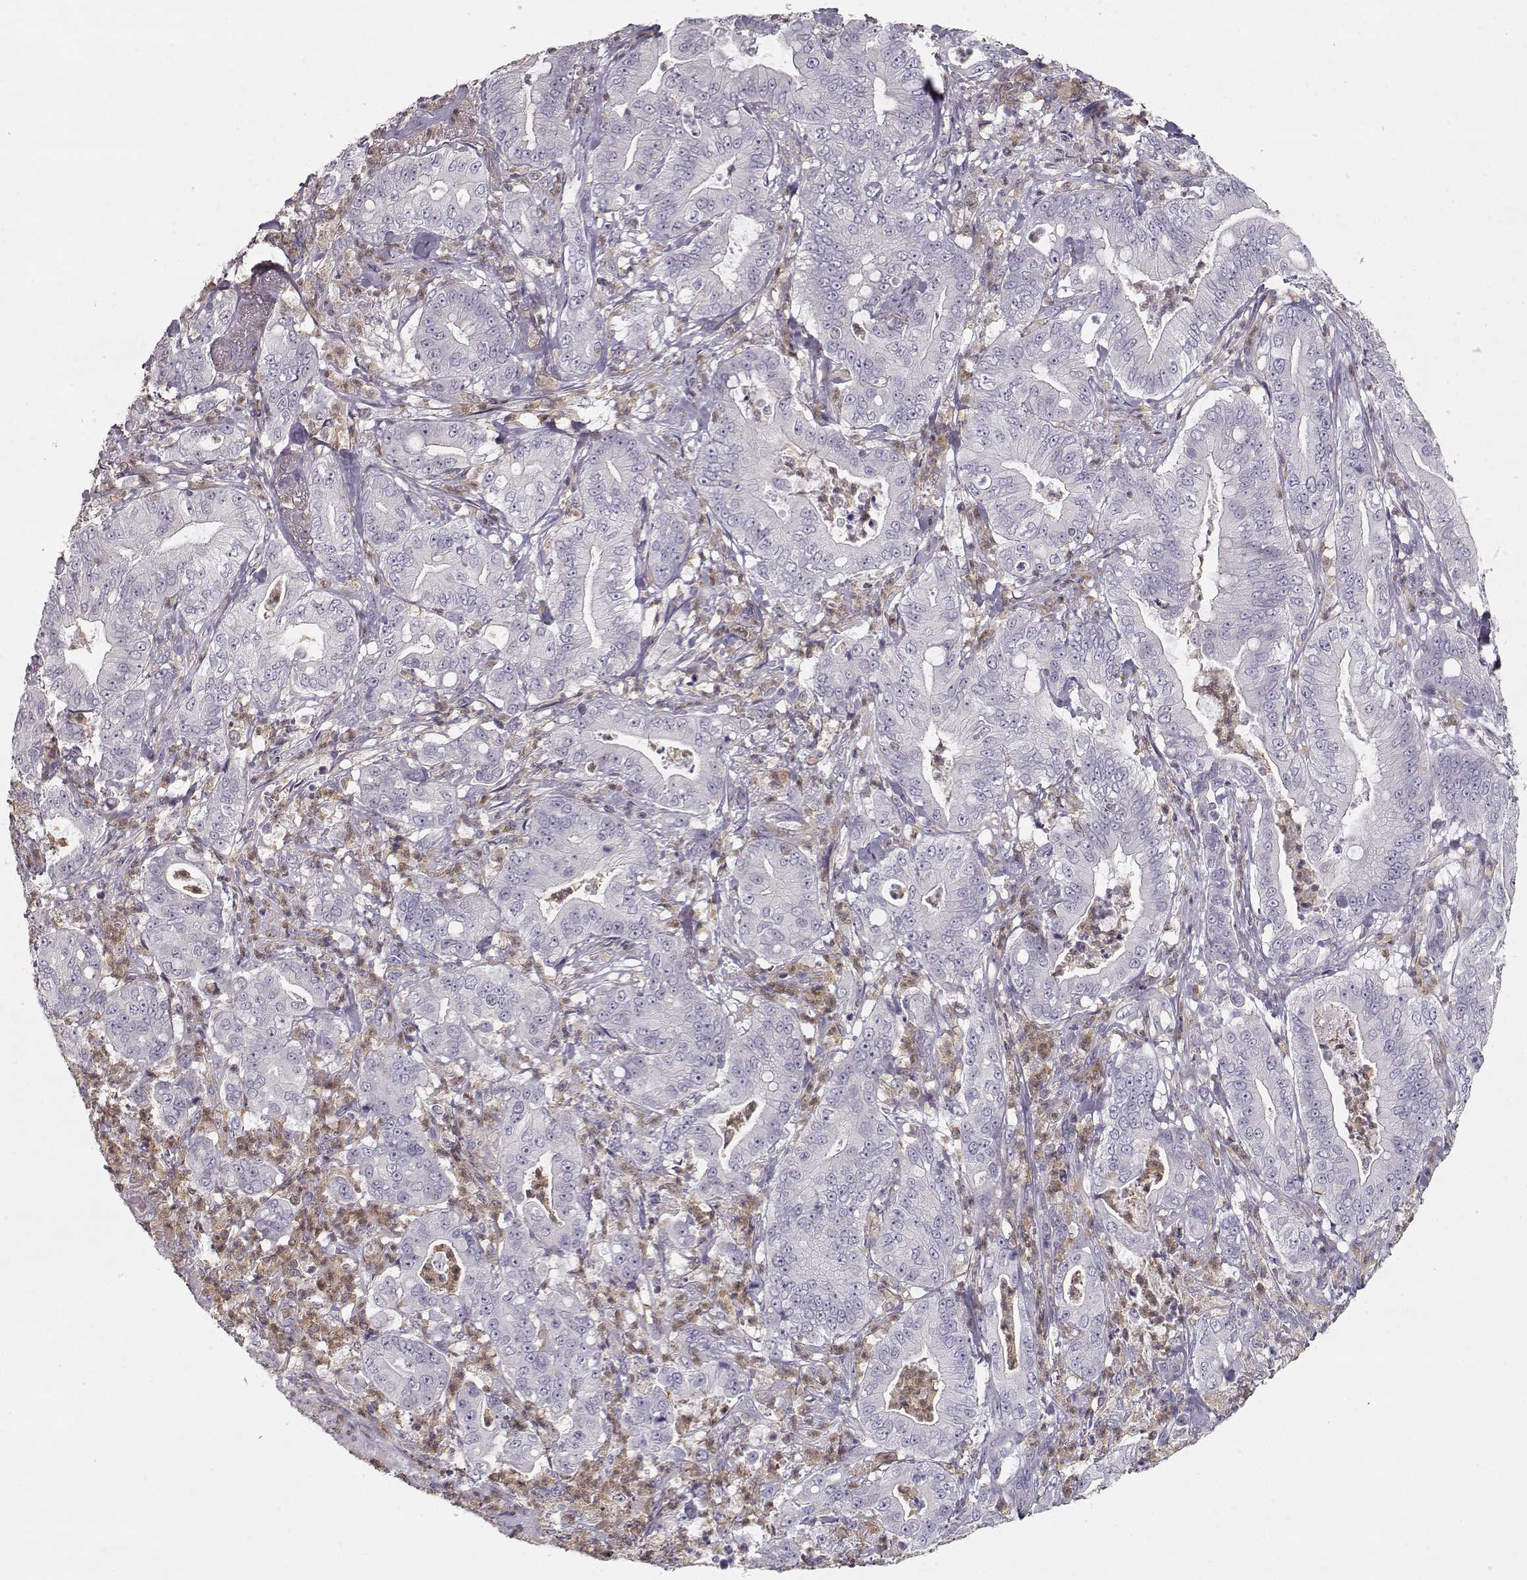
{"staining": {"intensity": "negative", "quantity": "none", "location": "none"}, "tissue": "pancreatic cancer", "cell_type": "Tumor cells", "image_type": "cancer", "snomed": [{"axis": "morphology", "description": "Adenocarcinoma, NOS"}, {"axis": "topography", "description": "Pancreas"}], "caption": "Human pancreatic cancer stained for a protein using IHC displays no staining in tumor cells.", "gene": "VAV1", "patient": {"sex": "male", "age": 71}}